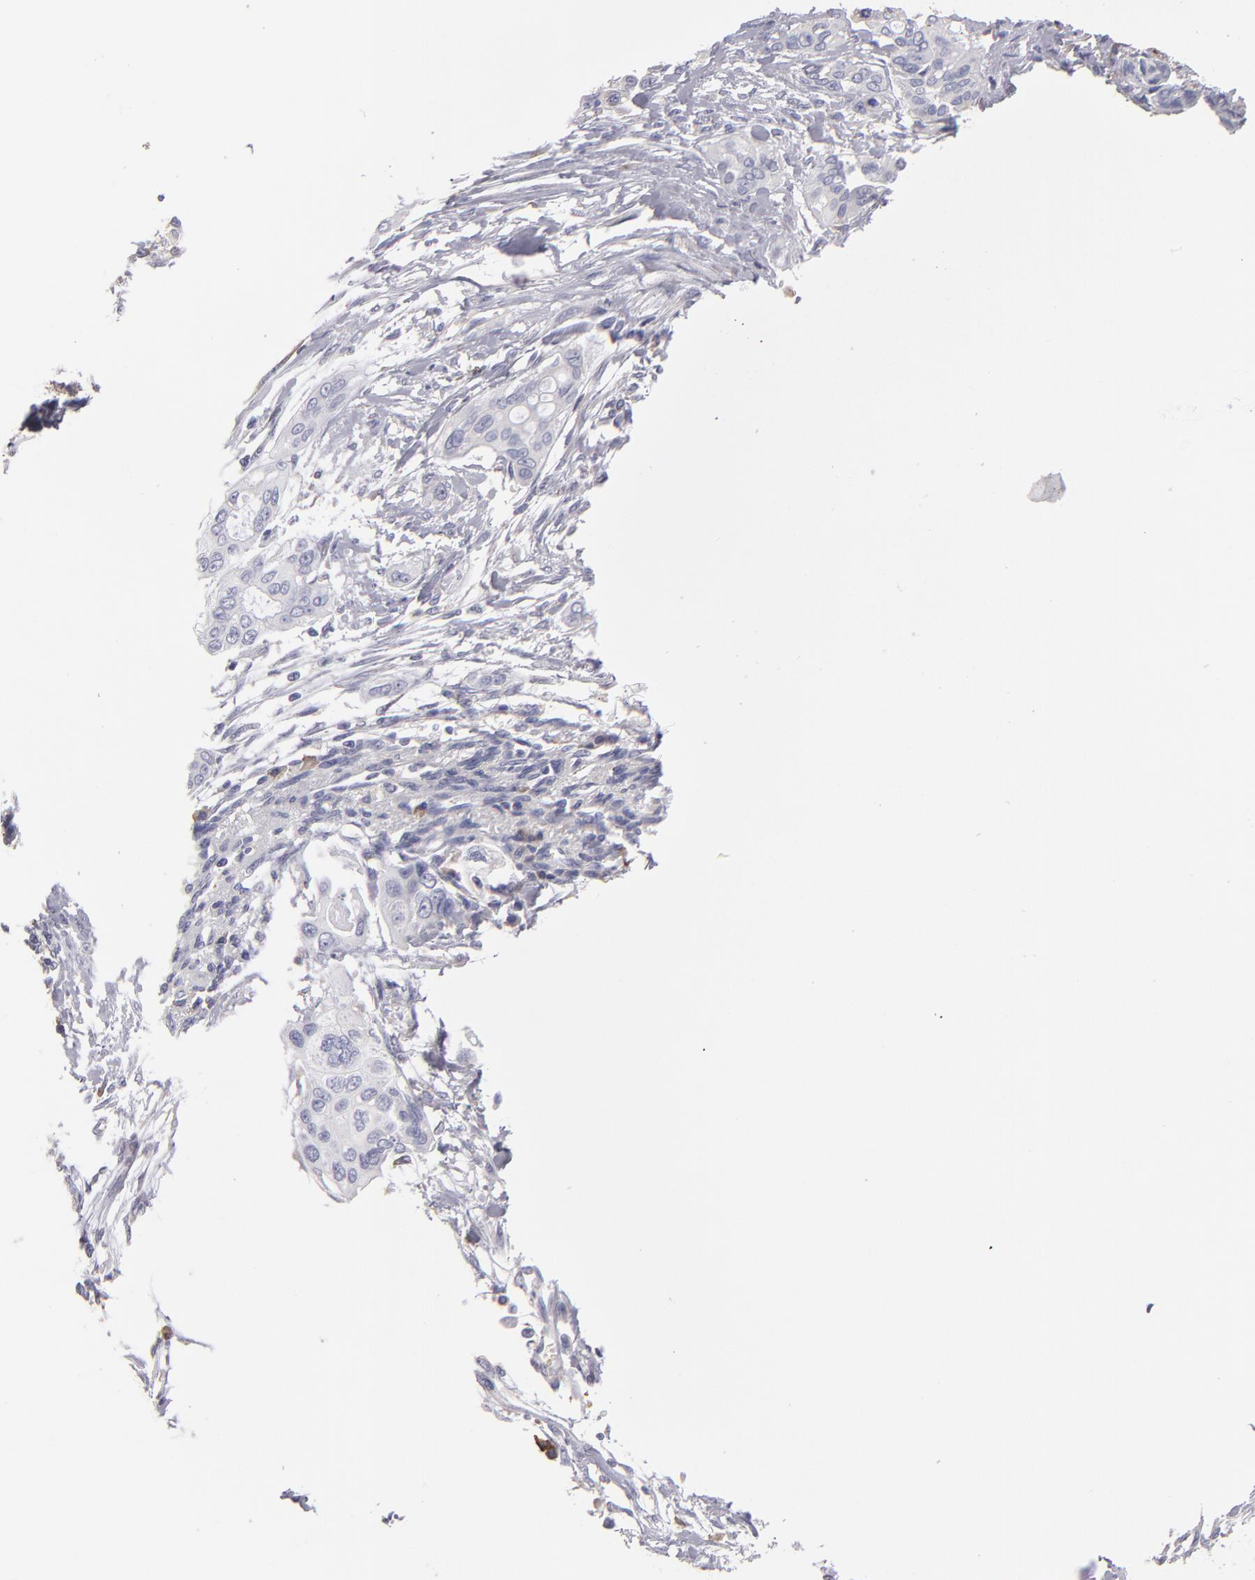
{"staining": {"intensity": "negative", "quantity": "none", "location": "none"}, "tissue": "pancreatic cancer", "cell_type": "Tumor cells", "image_type": "cancer", "snomed": [{"axis": "morphology", "description": "Adenocarcinoma, NOS"}, {"axis": "topography", "description": "Pancreas"}], "caption": "Adenocarcinoma (pancreatic) was stained to show a protein in brown. There is no significant expression in tumor cells. (Stains: DAB (3,3'-diaminobenzidine) immunohistochemistry (IHC) with hematoxylin counter stain, Microscopy: brightfield microscopy at high magnification).", "gene": "CALR", "patient": {"sex": "female", "age": 60}}